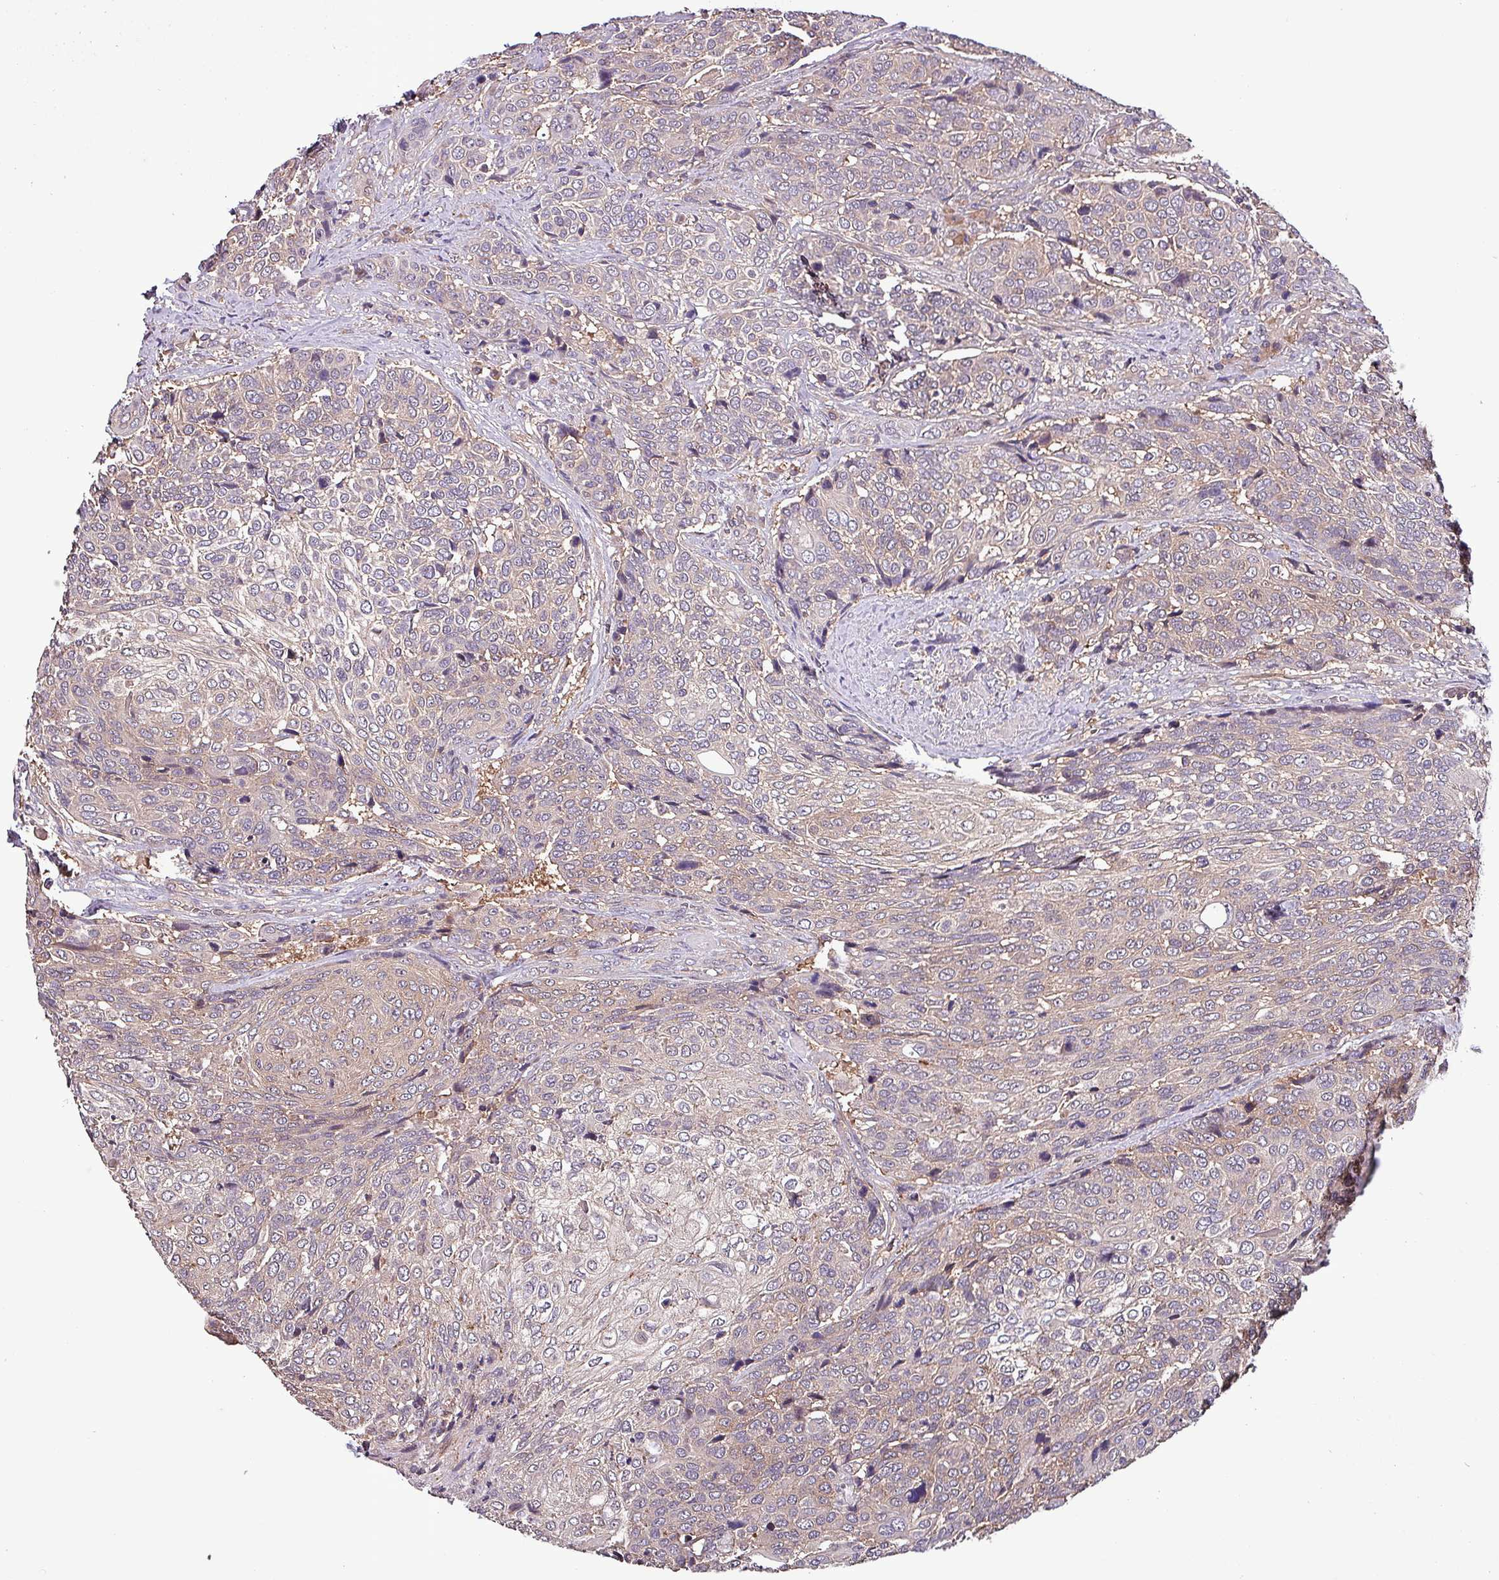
{"staining": {"intensity": "moderate", "quantity": "<25%", "location": "cytoplasmic/membranous"}, "tissue": "urothelial cancer", "cell_type": "Tumor cells", "image_type": "cancer", "snomed": [{"axis": "morphology", "description": "Urothelial carcinoma, High grade"}, {"axis": "topography", "description": "Urinary bladder"}], "caption": "IHC histopathology image of neoplastic tissue: high-grade urothelial carcinoma stained using IHC demonstrates low levels of moderate protein expression localized specifically in the cytoplasmic/membranous of tumor cells, appearing as a cytoplasmic/membranous brown color.", "gene": "PAFAH1B2", "patient": {"sex": "female", "age": 70}}